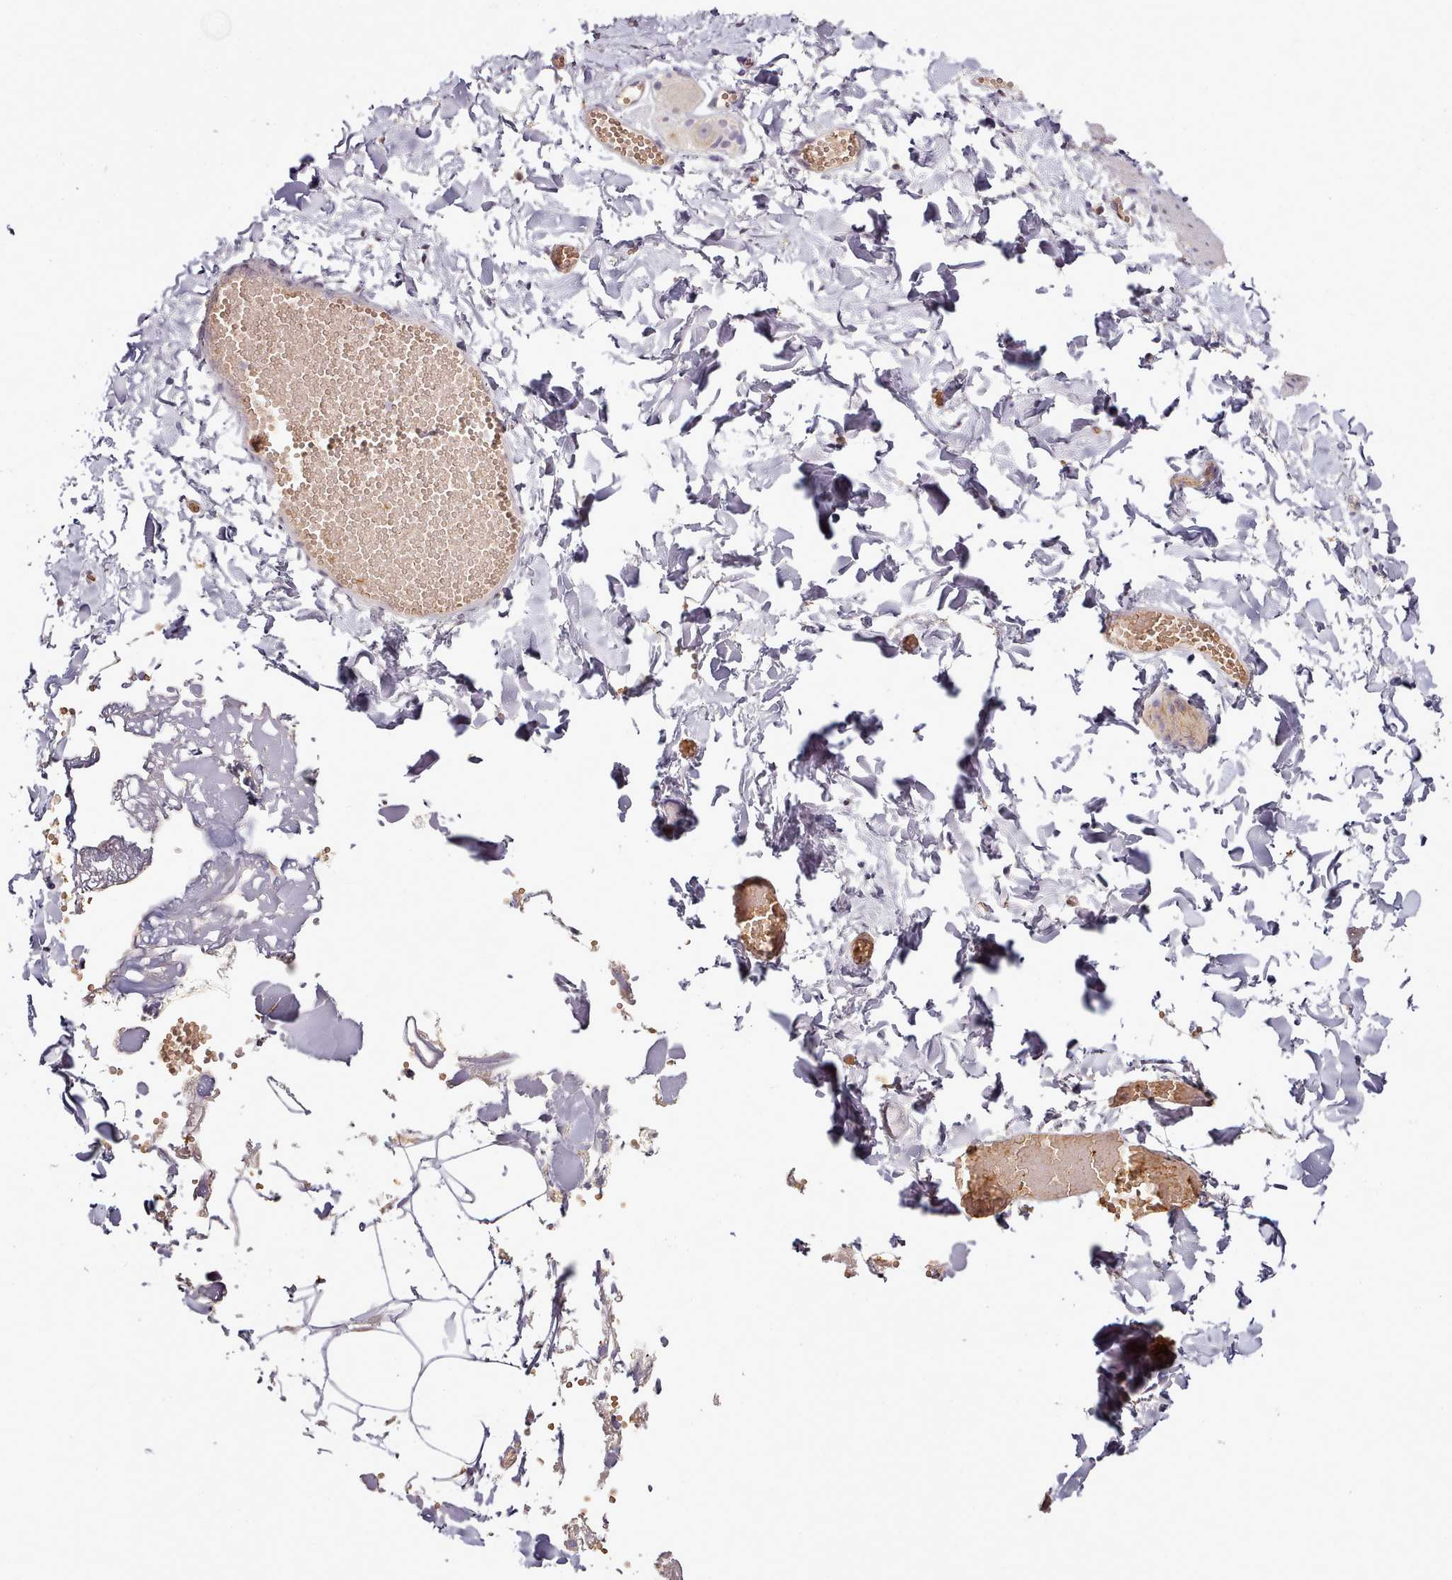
{"staining": {"intensity": "negative", "quantity": "none", "location": "none"}, "tissue": "adipose tissue", "cell_type": "Adipocytes", "image_type": "normal", "snomed": [{"axis": "morphology", "description": "Normal tissue, NOS"}, {"axis": "topography", "description": "Gallbladder"}, {"axis": "topography", "description": "Peripheral nerve tissue"}], "caption": "Normal adipose tissue was stained to show a protein in brown. There is no significant expression in adipocytes.", "gene": "C1QTNF5", "patient": {"sex": "male", "age": 38}}